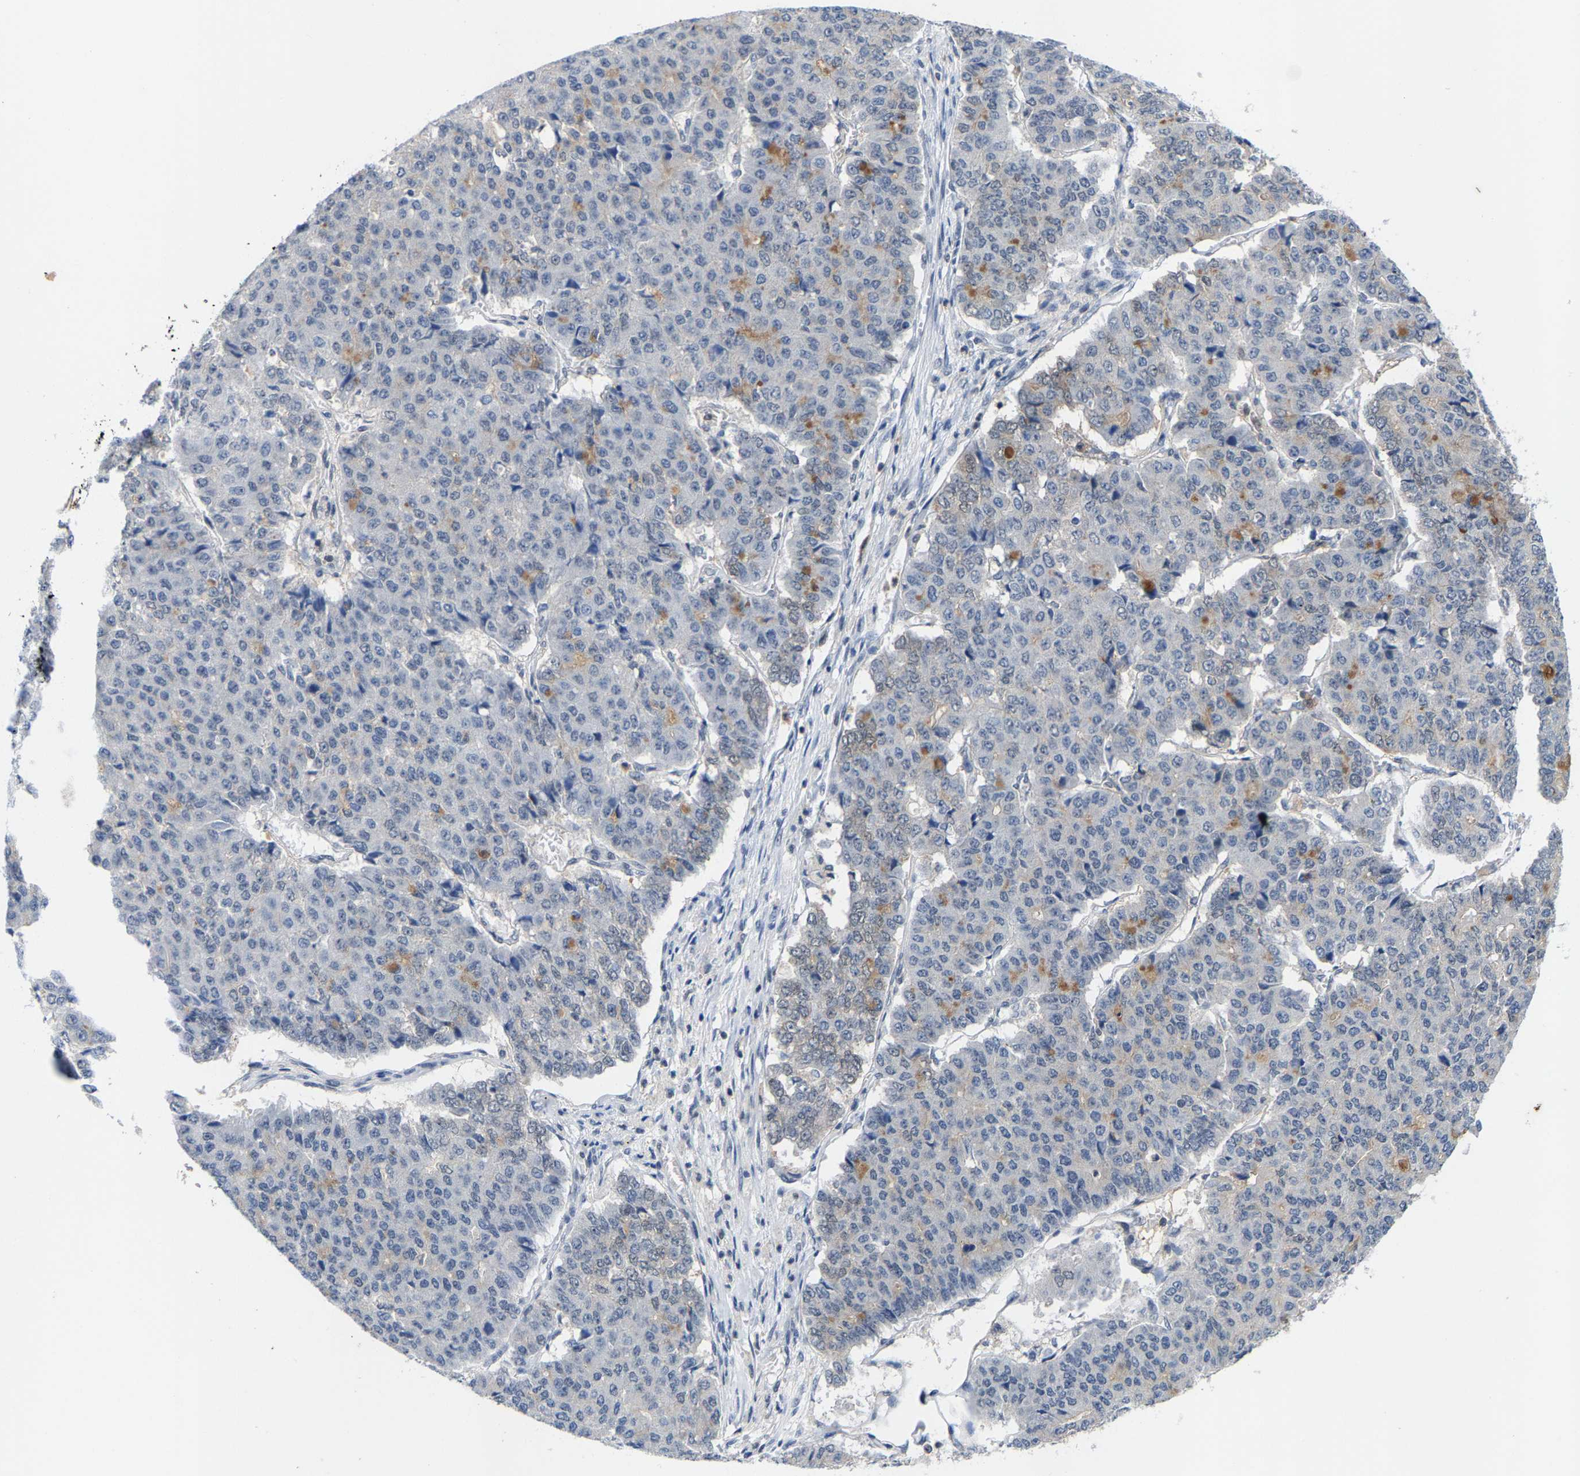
{"staining": {"intensity": "negative", "quantity": "none", "location": "none"}, "tissue": "pancreatic cancer", "cell_type": "Tumor cells", "image_type": "cancer", "snomed": [{"axis": "morphology", "description": "Adenocarcinoma, NOS"}, {"axis": "topography", "description": "Pancreas"}], "caption": "Pancreatic adenocarcinoma was stained to show a protein in brown. There is no significant staining in tumor cells. (DAB immunohistochemistry visualized using brightfield microscopy, high magnification).", "gene": "FGD3", "patient": {"sex": "male", "age": 50}}